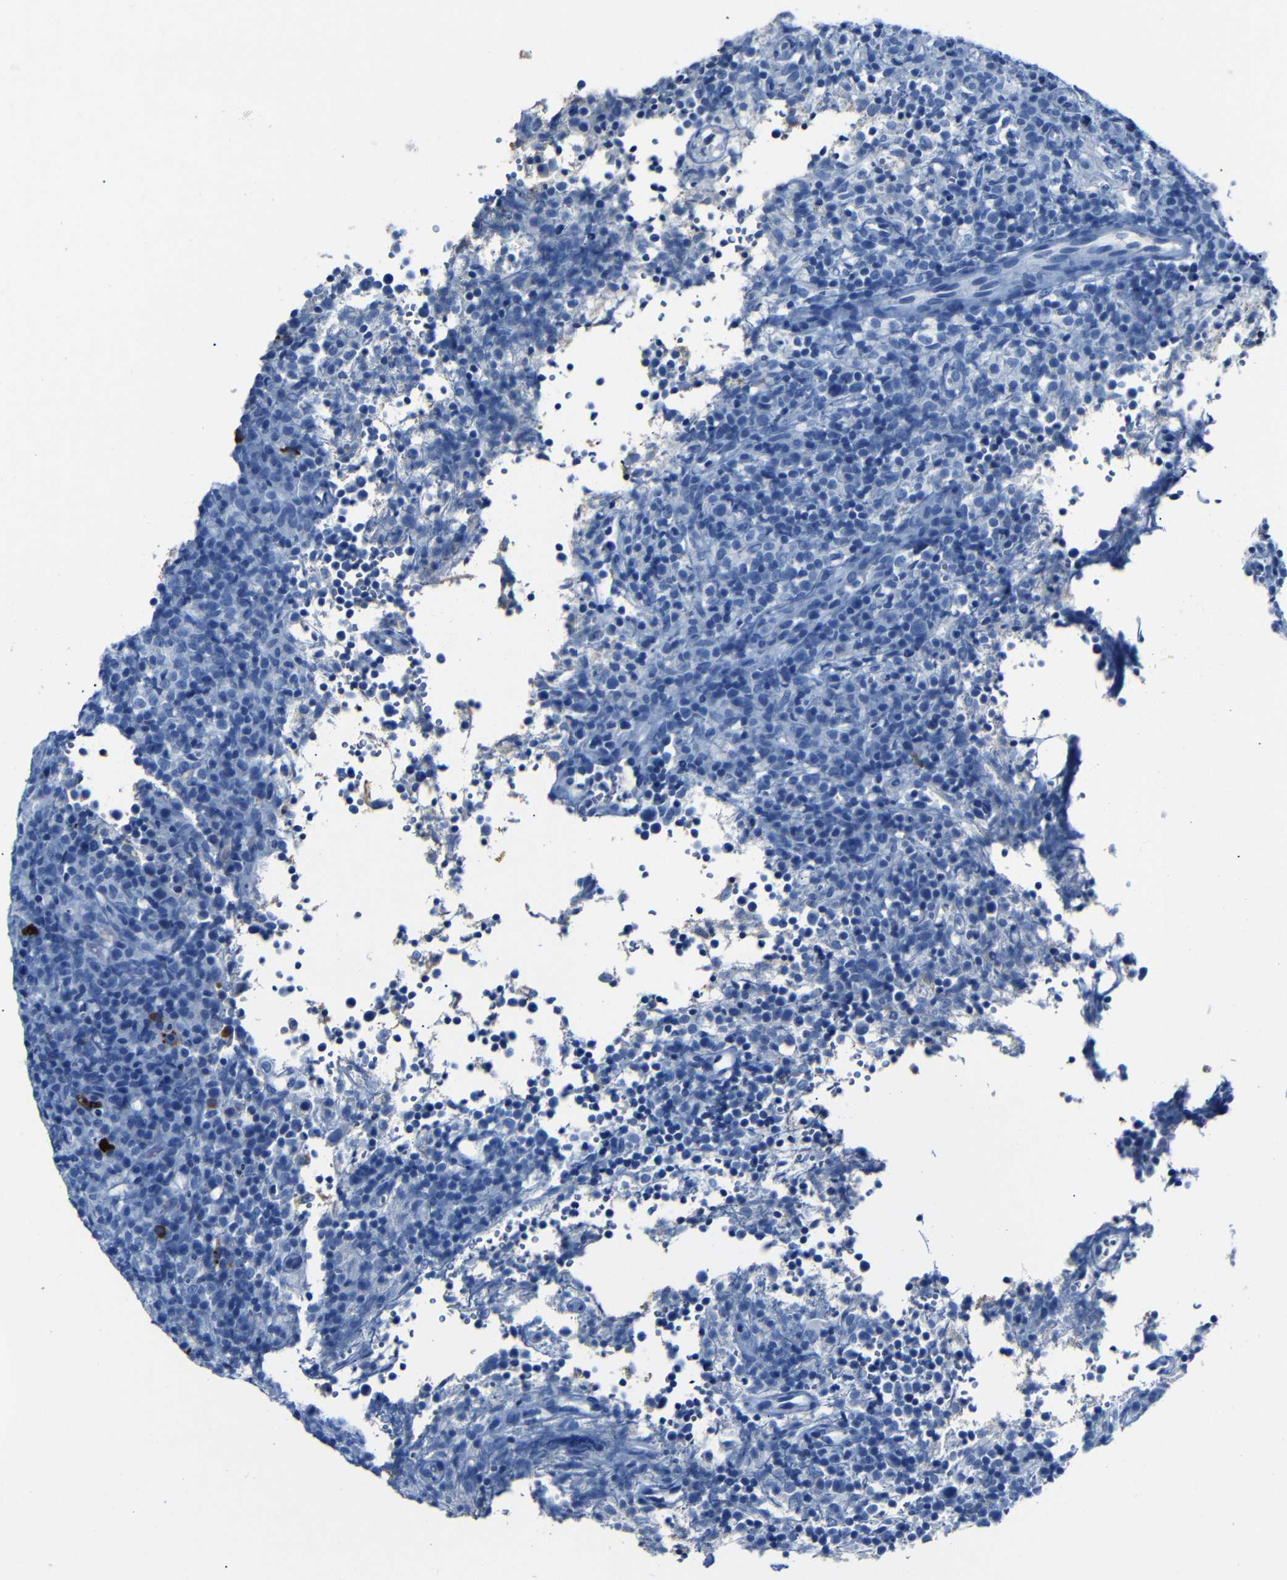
{"staining": {"intensity": "negative", "quantity": "none", "location": "none"}, "tissue": "lymphoma", "cell_type": "Tumor cells", "image_type": "cancer", "snomed": [{"axis": "morphology", "description": "Malignant lymphoma, non-Hodgkin's type, High grade"}, {"axis": "topography", "description": "Lymph node"}], "caption": "The micrograph demonstrates no staining of tumor cells in high-grade malignant lymphoma, non-Hodgkin's type.", "gene": "CLDN11", "patient": {"sex": "female", "age": 76}}